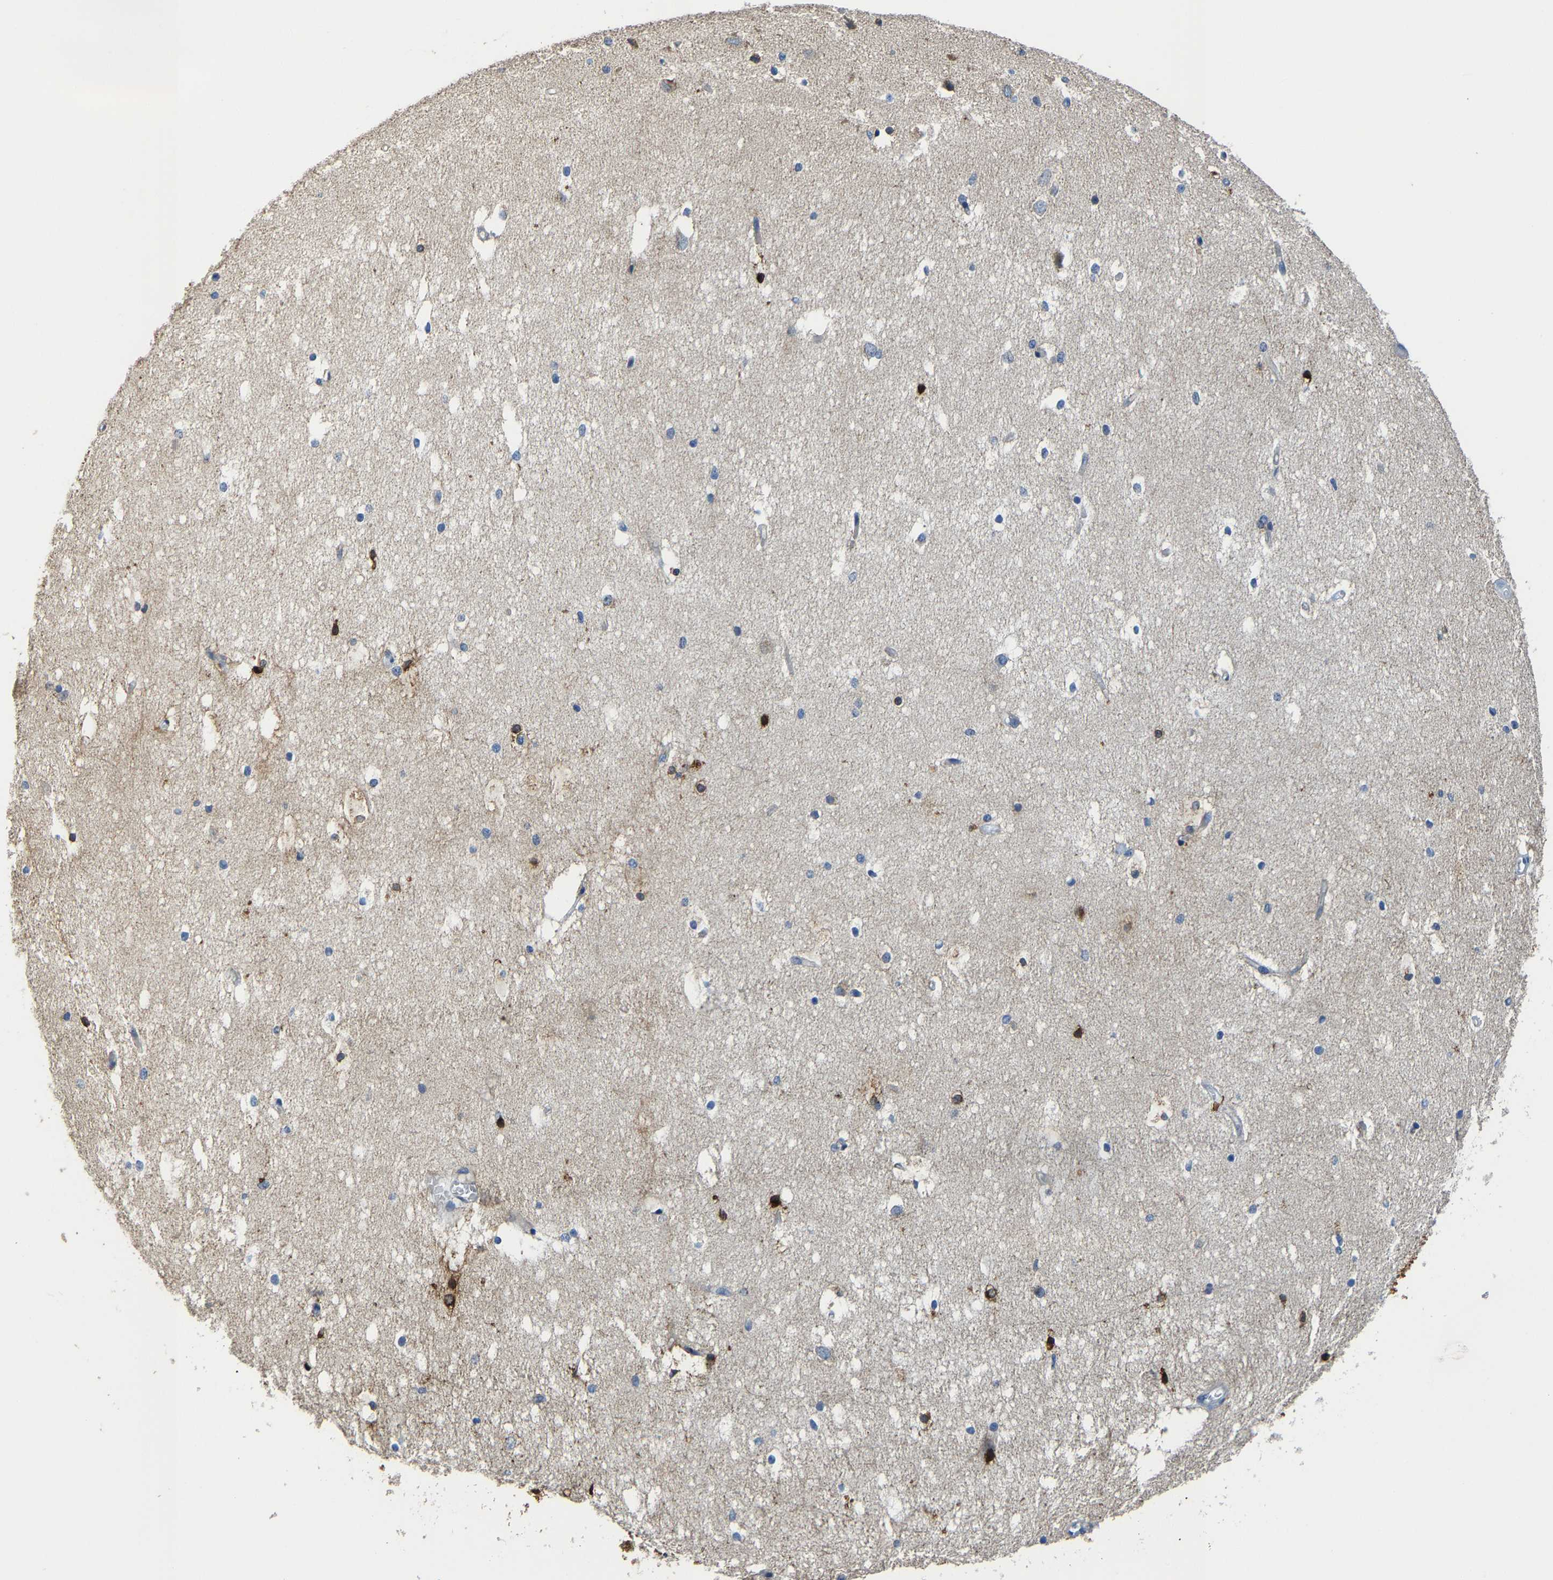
{"staining": {"intensity": "strong", "quantity": "<25%", "location": "cytoplasmic/membranous"}, "tissue": "hippocampus", "cell_type": "Glial cells", "image_type": "normal", "snomed": [{"axis": "morphology", "description": "Normal tissue, NOS"}, {"axis": "topography", "description": "Hippocampus"}], "caption": "Protein analysis of benign hippocampus displays strong cytoplasmic/membranous staining in about <25% of glial cells. The protein is stained brown, and the nuclei are stained in blue (DAB IHC with brightfield microscopy, high magnification).", "gene": "AGK", "patient": {"sex": "female", "age": 19}}